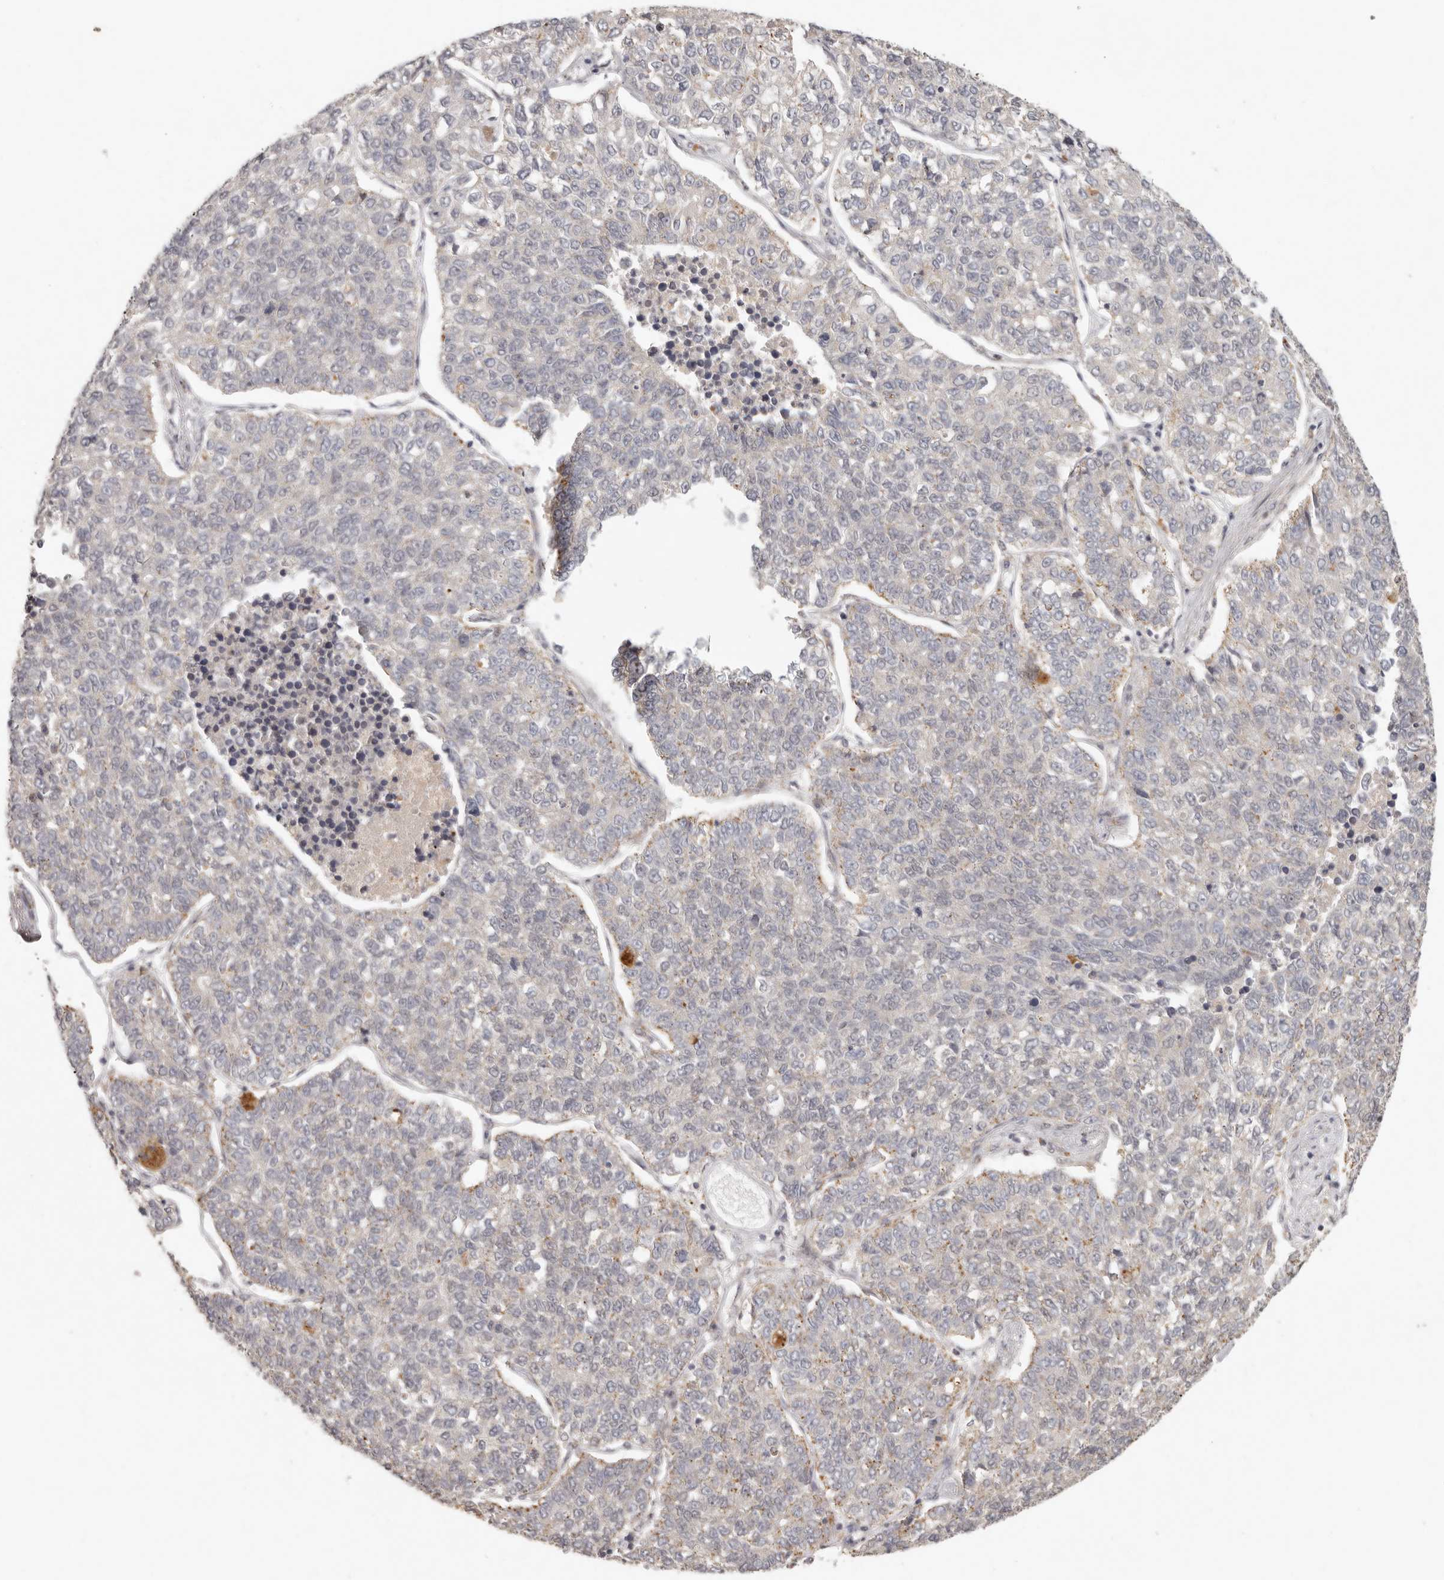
{"staining": {"intensity": "negative", "quantity": "none", "location": "none"}, "tissue": "lung cancer", "cell_type": "Tumor cells", "image_type": "cancer", "snomed": [{"axis": "morphology", "description": "Adenocarcinoma, NOS"}, {"axis": "topography", "description": "Lung"}], "caption": "The micrograph demonstrates no staining of tumor cells in lung cancer (adenocarcinoma).", "gene": "LRRC75A", "patient": {"sex": "male", "age": 49}}